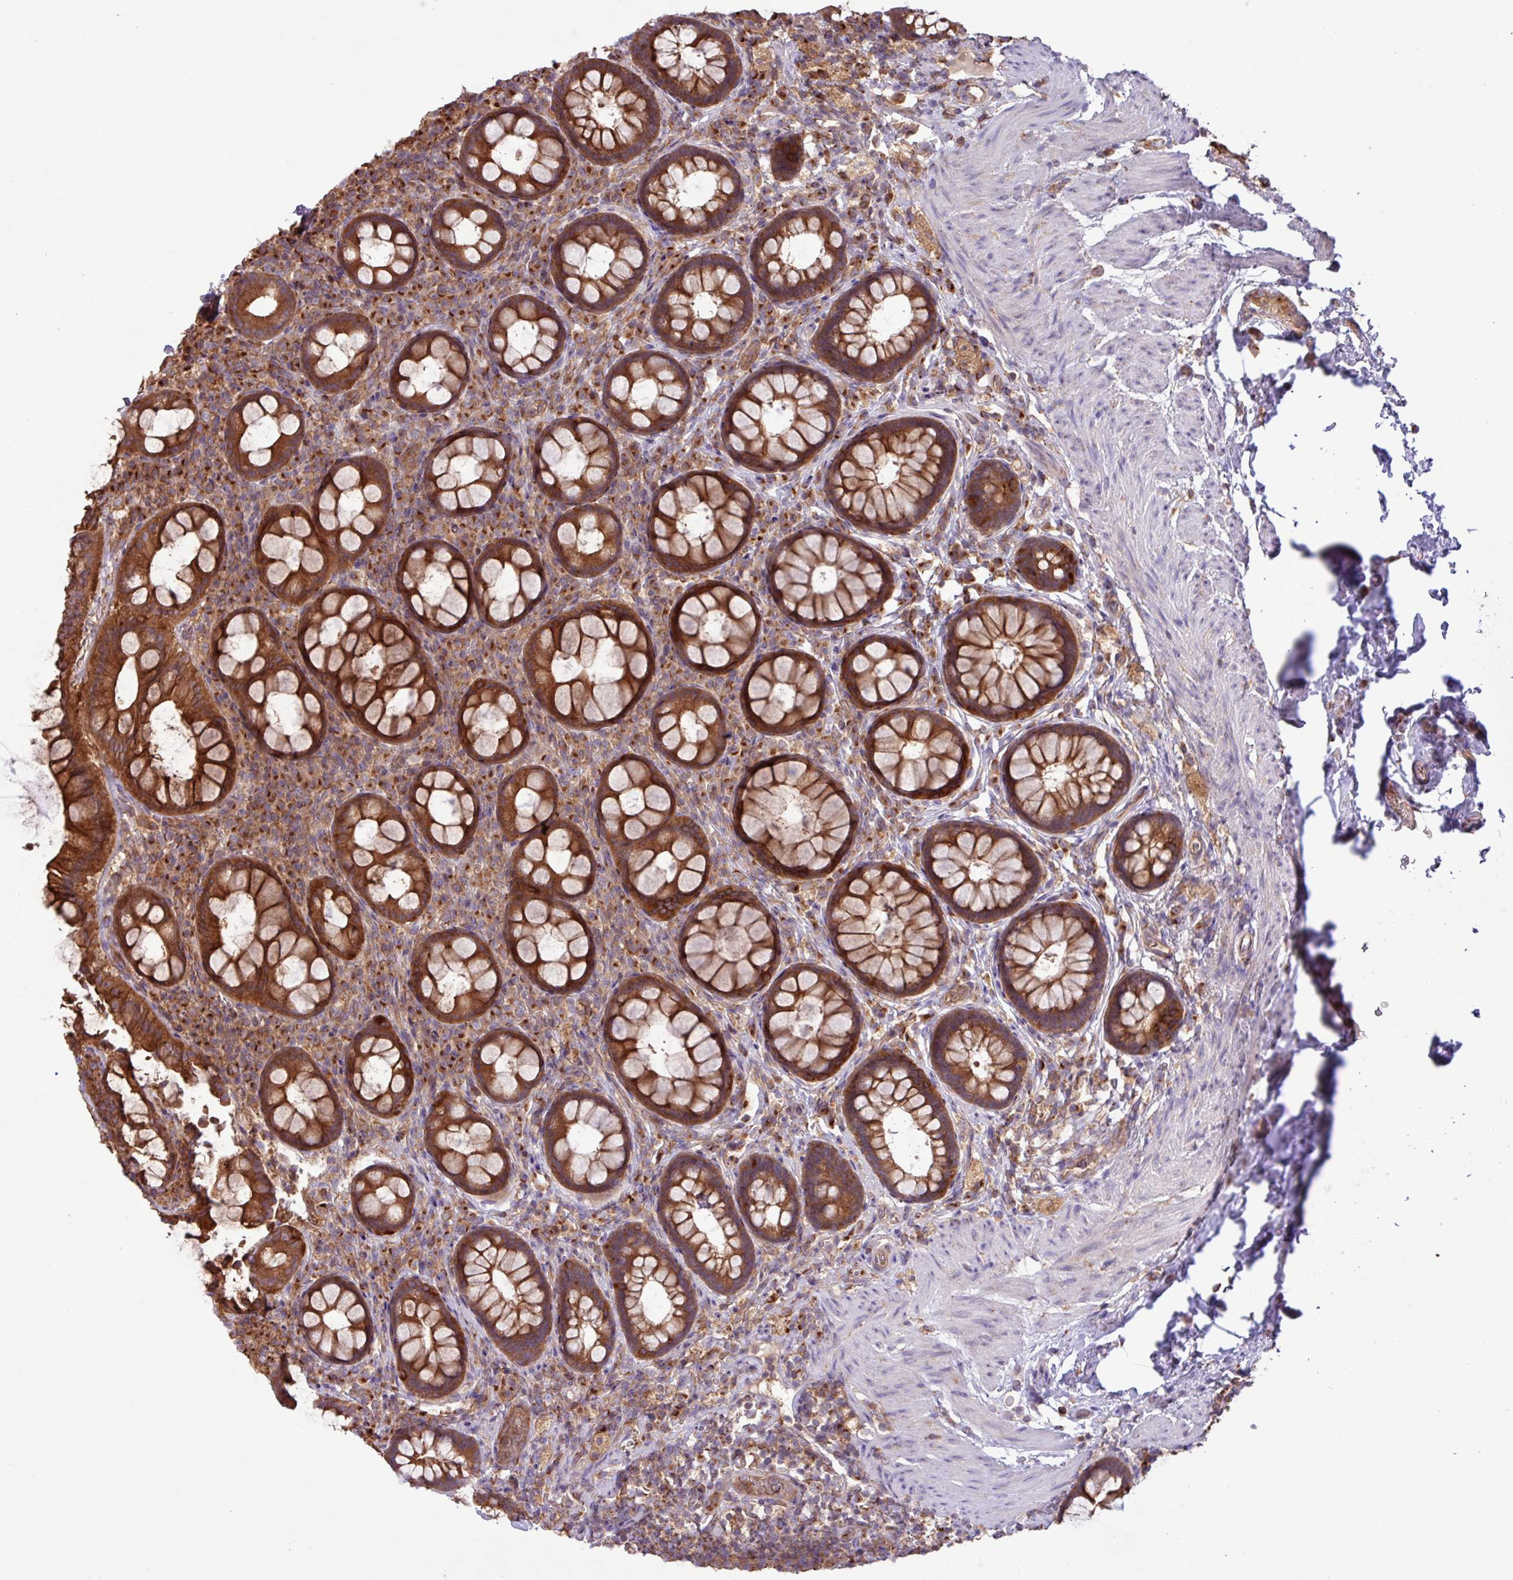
{"staining": {"intensity": "strong", "quantity": ">75%", "location": "cytoplasmic/membranous"}, "tissue": "rectum", "cell_type": "Glandular cells", "image_type": "normal", "snomed": [{"axis": "morphology", "description": "Normal tissue, NOS"}, {"axis": "topography", "description": "Rectum"}, {"axis": "topography", "description": "Peripheral nerve tissue"}], "caption": "Immunohistochemical staining of normal human rectum displays >75% levels of strong cytoplasmic/membranous protein staining in about >75% of glandular cells. Using DAB (3,3'-diaminobenzidine) (brown) and hematoxylin (blue) stains, captured at high magnification using brightfield microscopy.", "gene": "RAB19", "patient": {"sex": "female", "age": 69}}